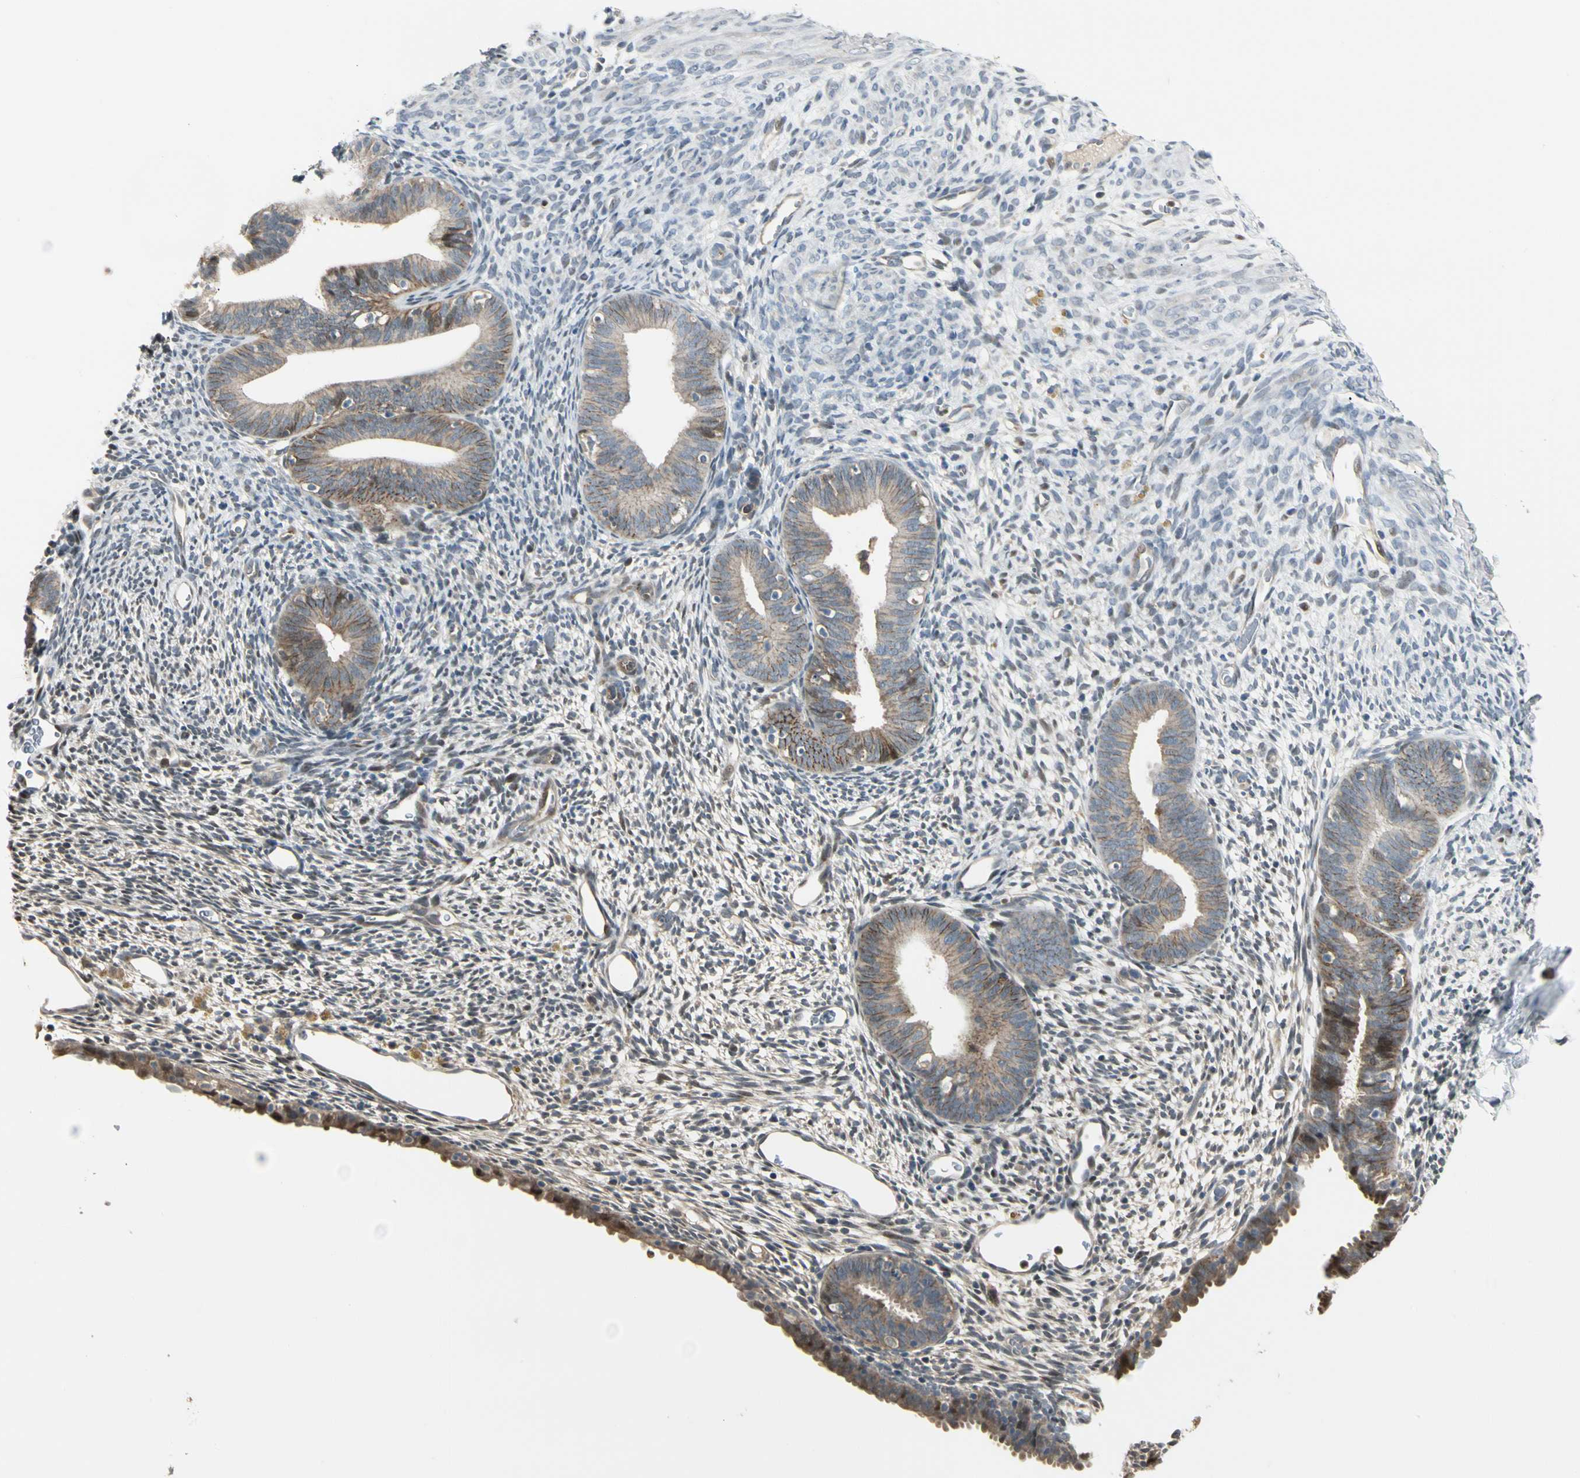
{"staining": {"intensity": "weak", "quantity": "25%-75%", "location": "cytoplasmic/membranous"}, "tissue": "endometrium", "cell_type": "Cells in endometrial stroma", "image_type": "normal", "snomed": [{"axis": "morphology", "description": "Normal tissue, NOS"}, {"axis": "morphology", "description": "Atrophy, NOS"}, {"axis": "topography", "description": "Uterus"}, {"axis": "topography", "description": "Endometrium"}], "caption": "This micrograph reveals IHC staining of benign endometrium, with low weak cytoplasmic/membranous expression in approximately 25%-75% of cells in endometrial stroma.", "gene": "P3H2", "patient": {"sex": "female", "age": 68}}